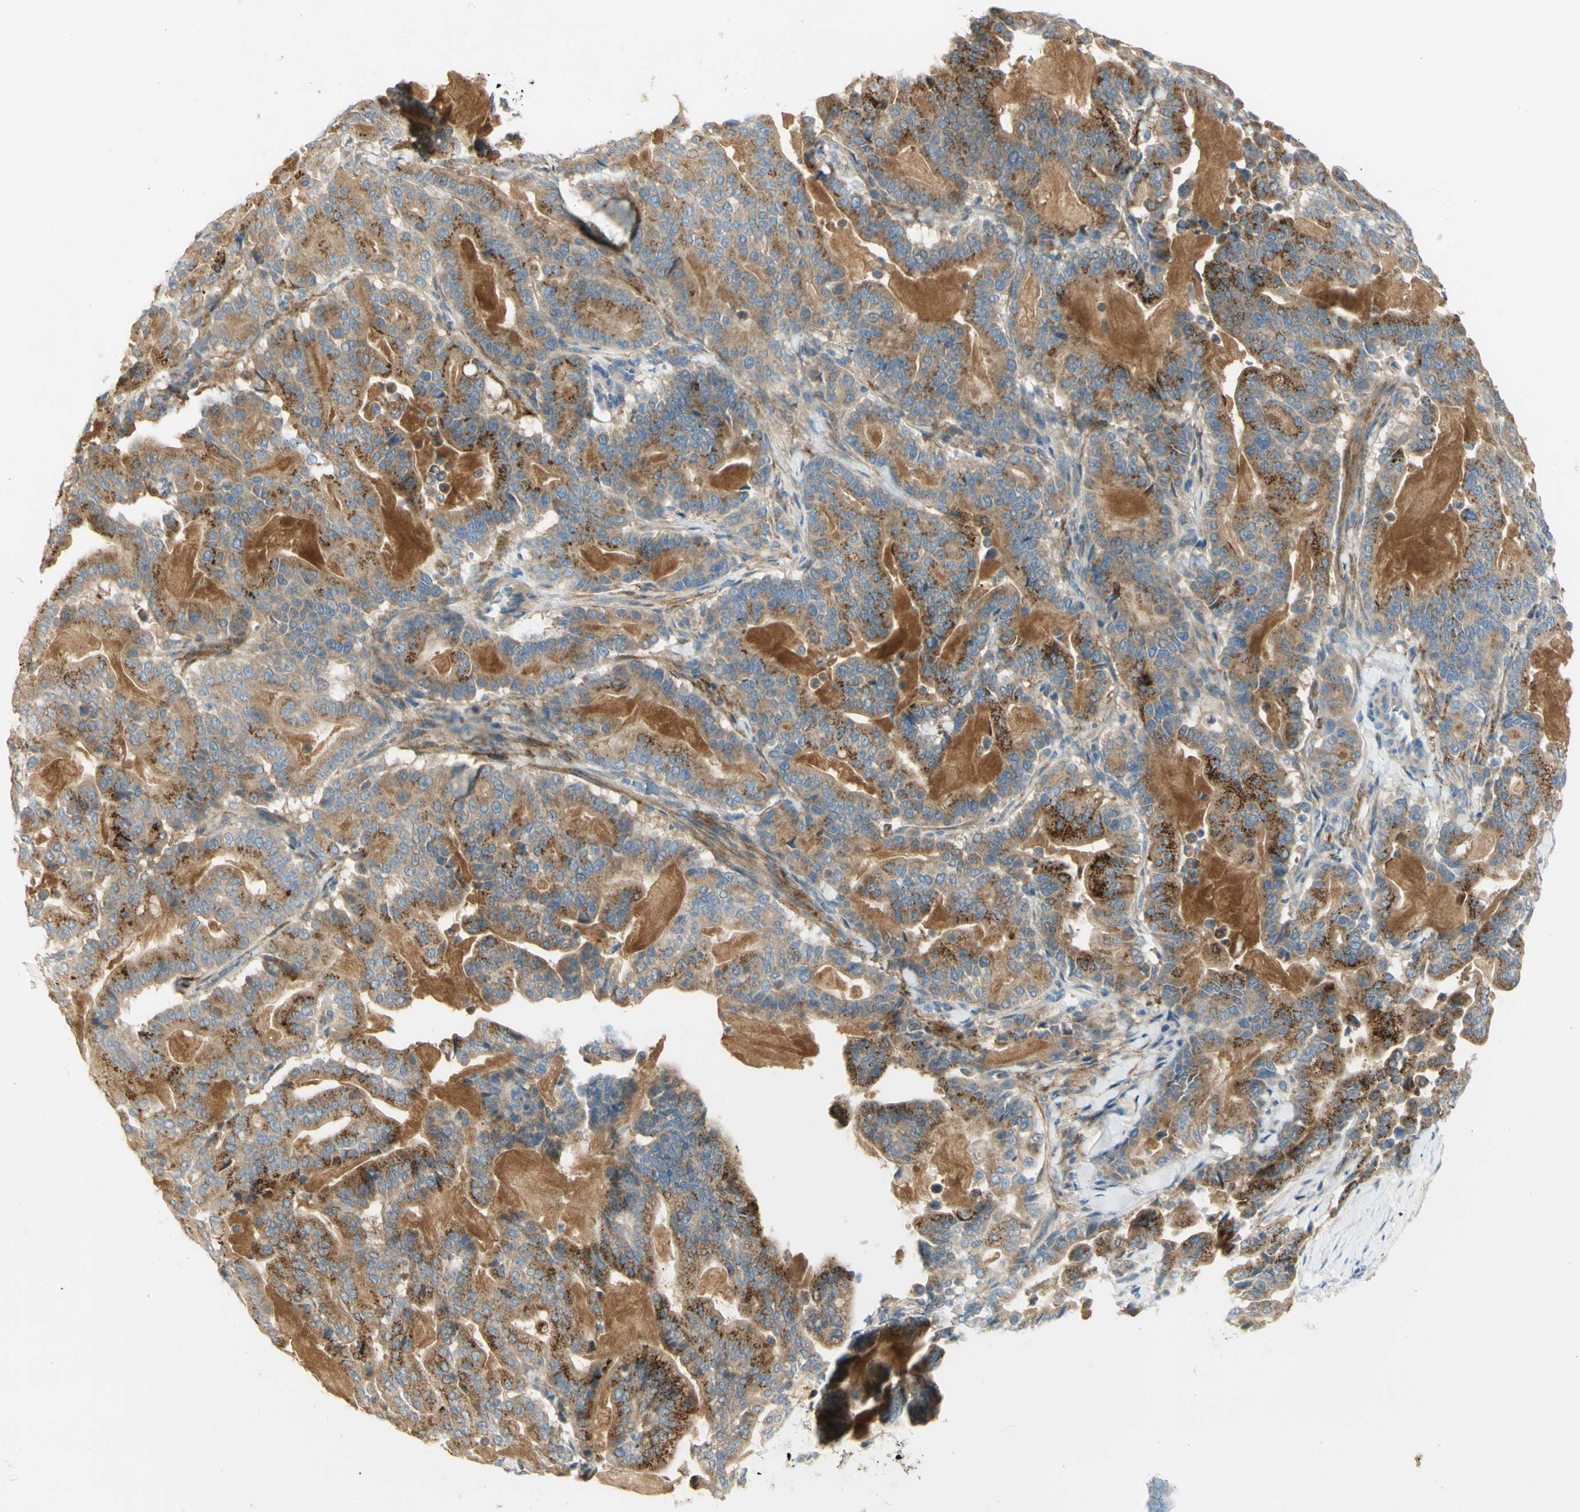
{"staining": {"intensity": "strong", "quantity": "25%-75%", "location": "cytoplasmic/membranous"}, "tissue": "pancreatic cancer", "cell_type": "Tumor cells", "image_type": "cancer", "snomed": [{"axis": "morphology", "description": "Adenocarcinoma, NOS"}, {"axis": "topography", "description": "Pancreas"}], "caption": "Brown immunohistochemical staining in adenocarcinoma (pancreatic) demonstrates strong cytoplasmic/membranous positivity in about 25%-75% of tumor cells.", "gene": "GCNT3", "patient": {"sex": "male", "age": 63}}